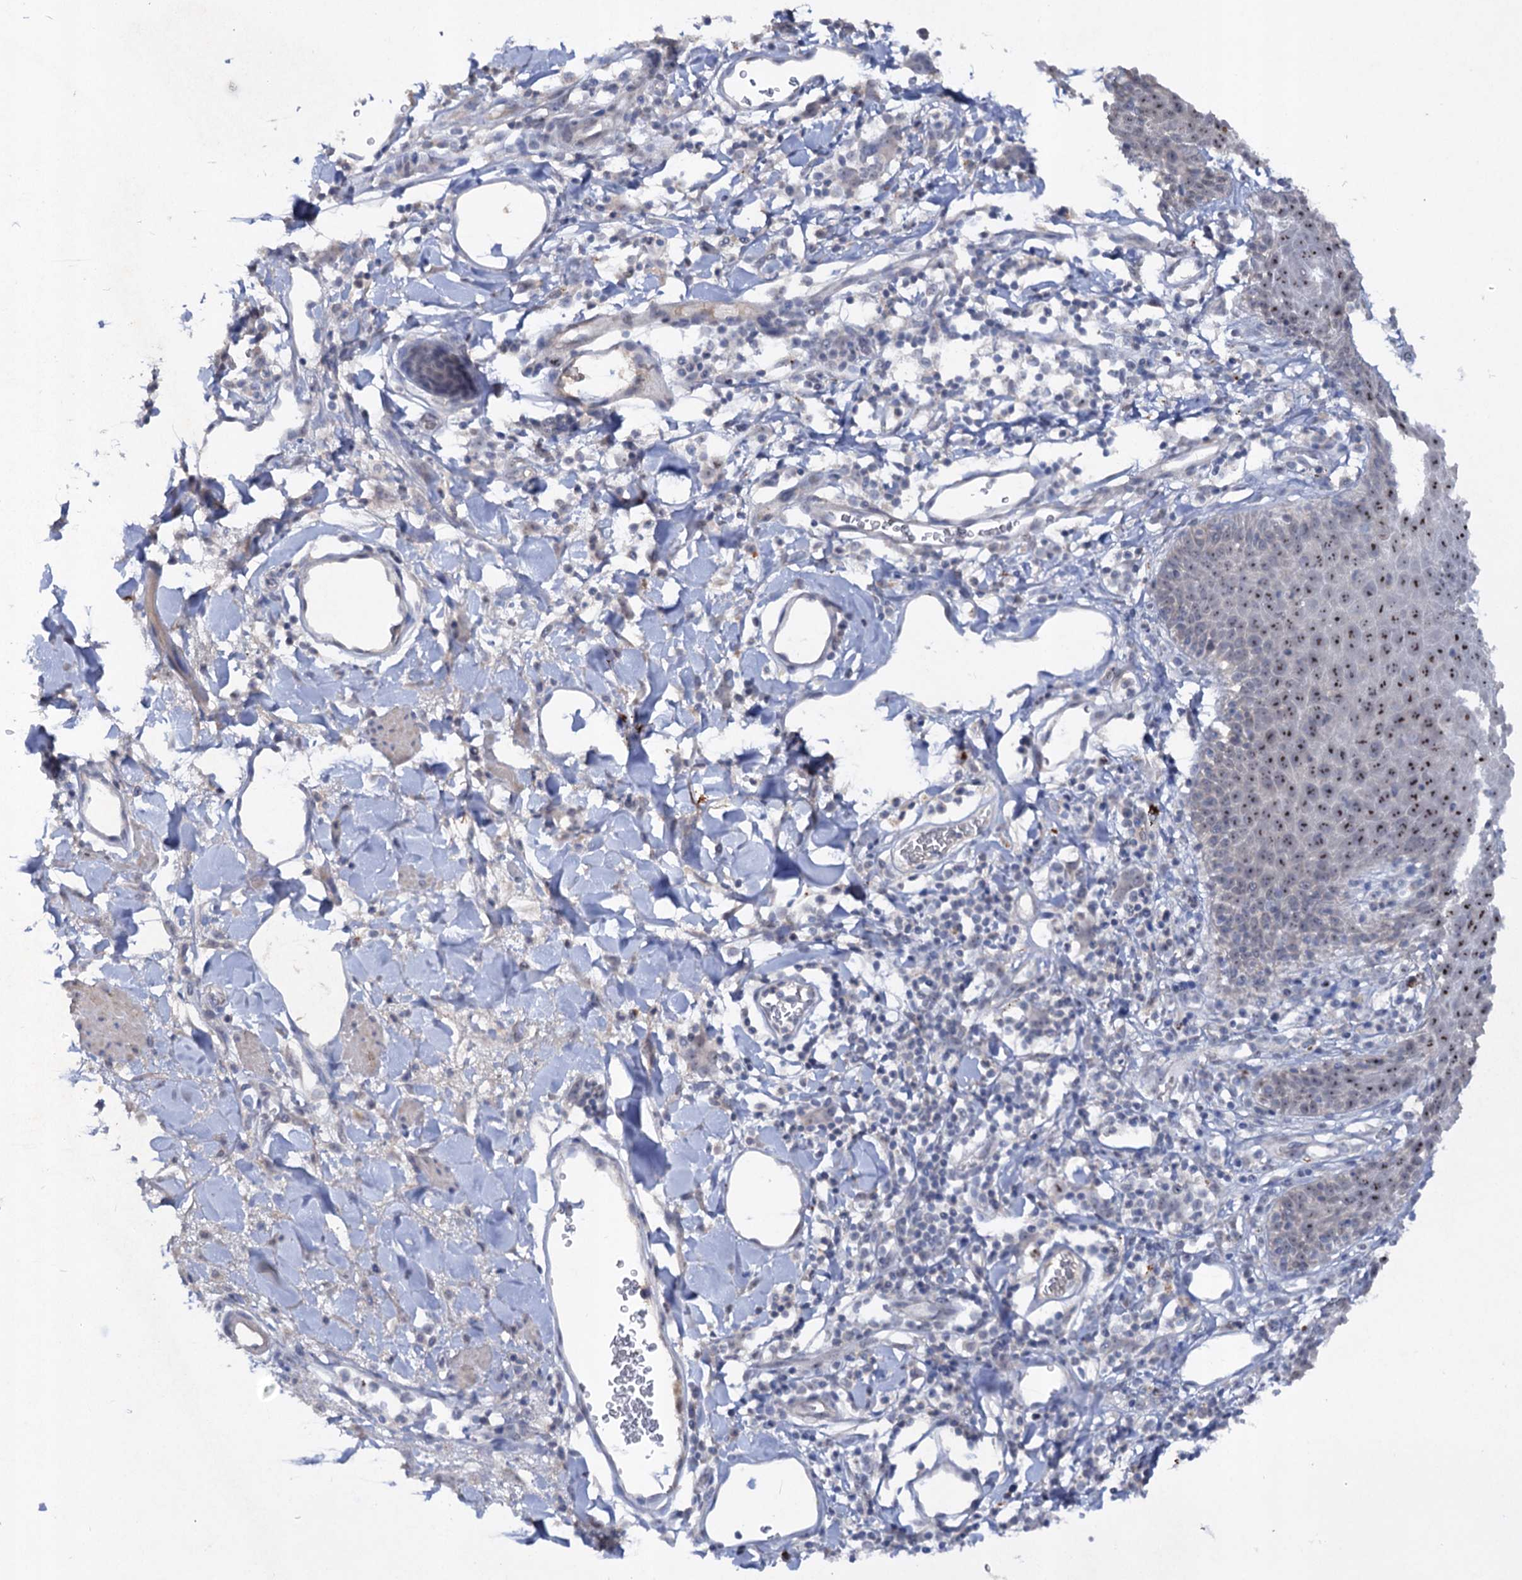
{"staining": {"intensity": "moderate", "quantity": "25%-75%", "location": "nuclear"}, "tissue": "skin", "cell_type": "Epidermal cells", "image_type": "normal", "snomed": [{"axis": "morphology", "description": "Normal tissue, NOS"}, {"axis": "topography", "description": "Vulva"}], "caption": "A micrograph of human skin stained for a protein shows moderate nuclear brown staining in epidermal cells.", "gene": "ATP4A", "patient": {"sex": "female", "age": 68}}